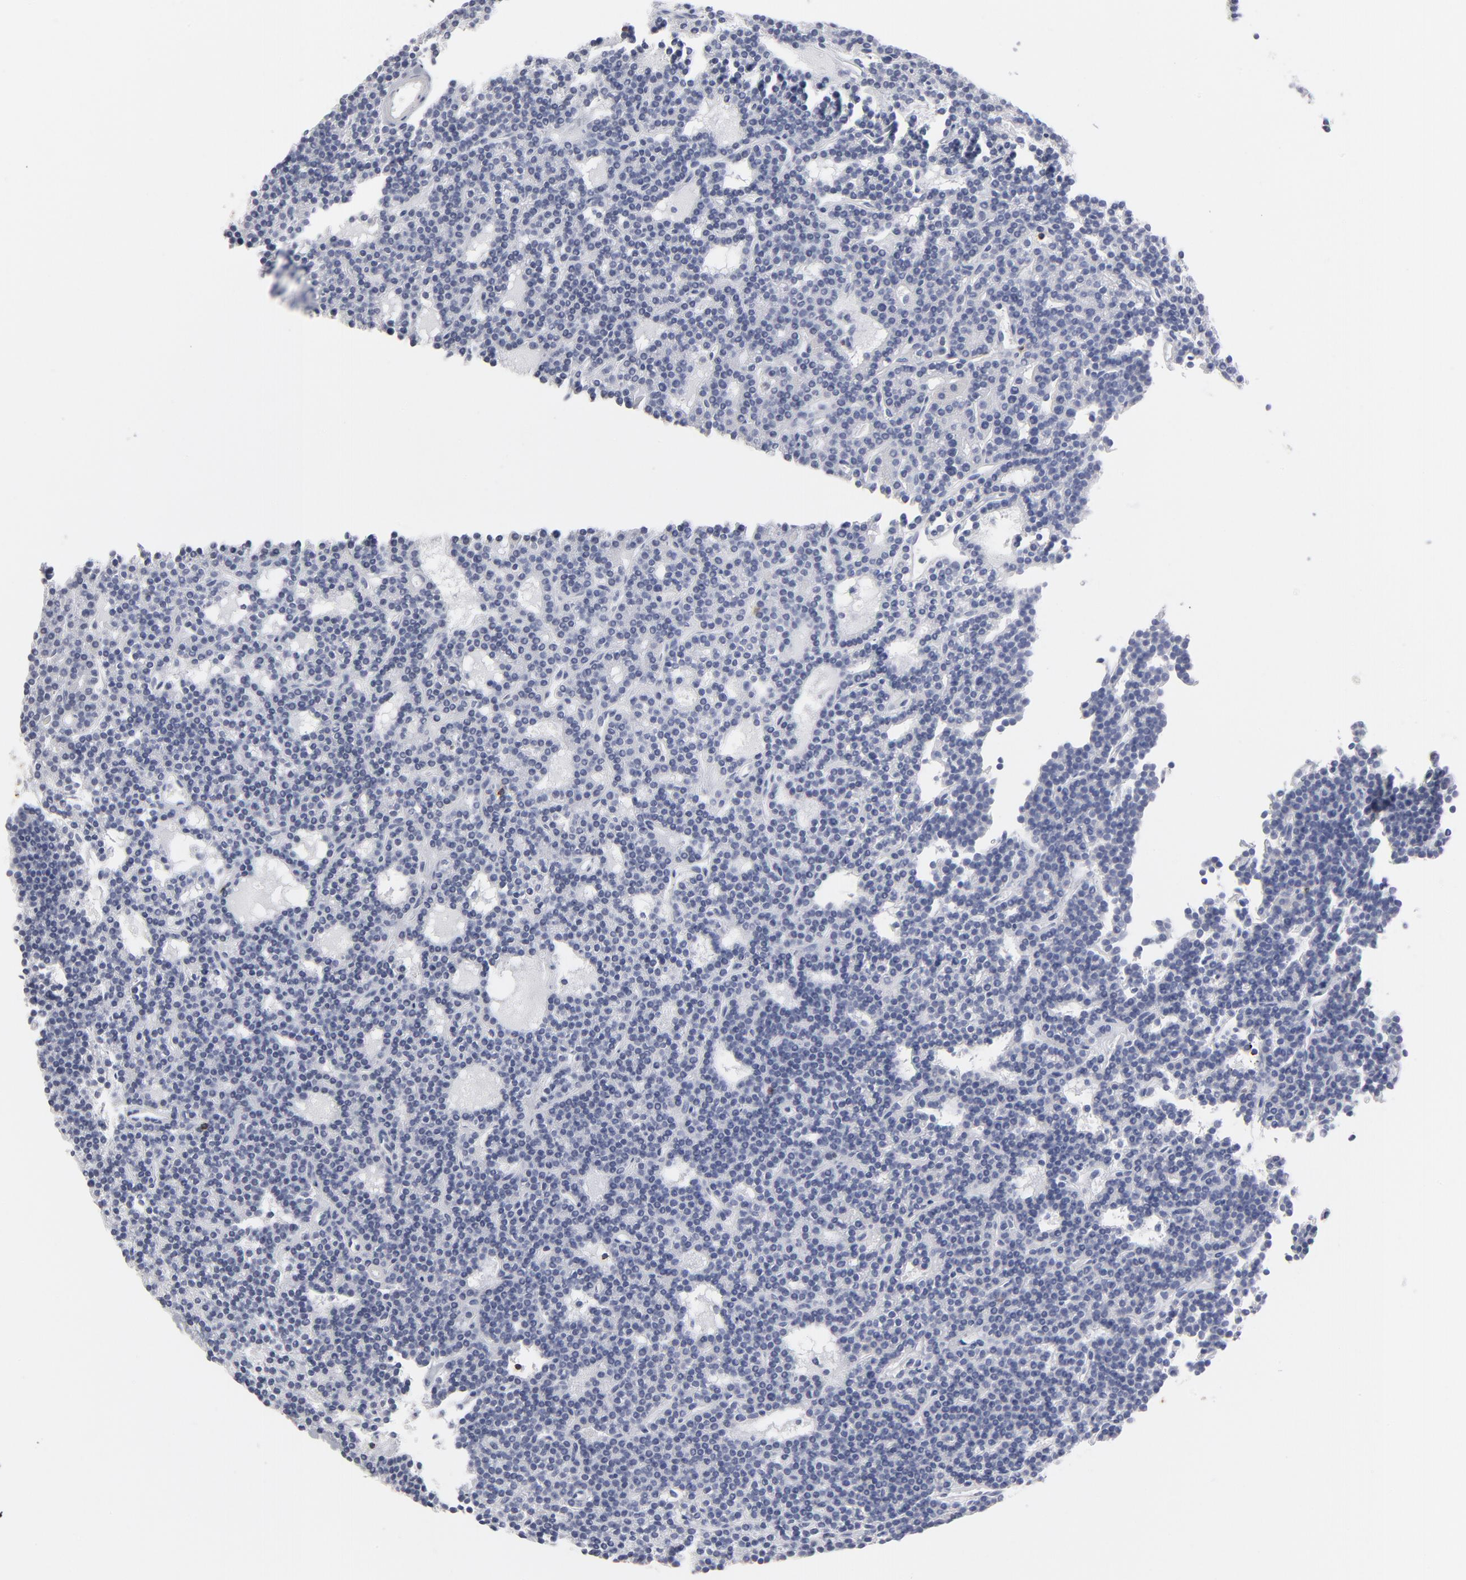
{"staining": {"intensity": "negative", "quantity": "none", "location": "none"}, "tissue": "parathyroid gland", "cell_type": "Glandular cells", "image_type": "normal", "snomed": [{"axis": "morphology", "description": "Normal tissue, NOS"}, {"axis": "topography", "description": "Parathyroid gland"}], "caption": "Glandular cells are negative for brown protein staining in benign parathyroid gland. The staining was performed using DAB (3,3'-diaminobenzidine) to visualize the protein expression in brown, while the nuclei were stained in blue with hematoxylin (Magnification: 20x).", "gene": "CD2", "patient": {"sex": "female", "age": 45}}